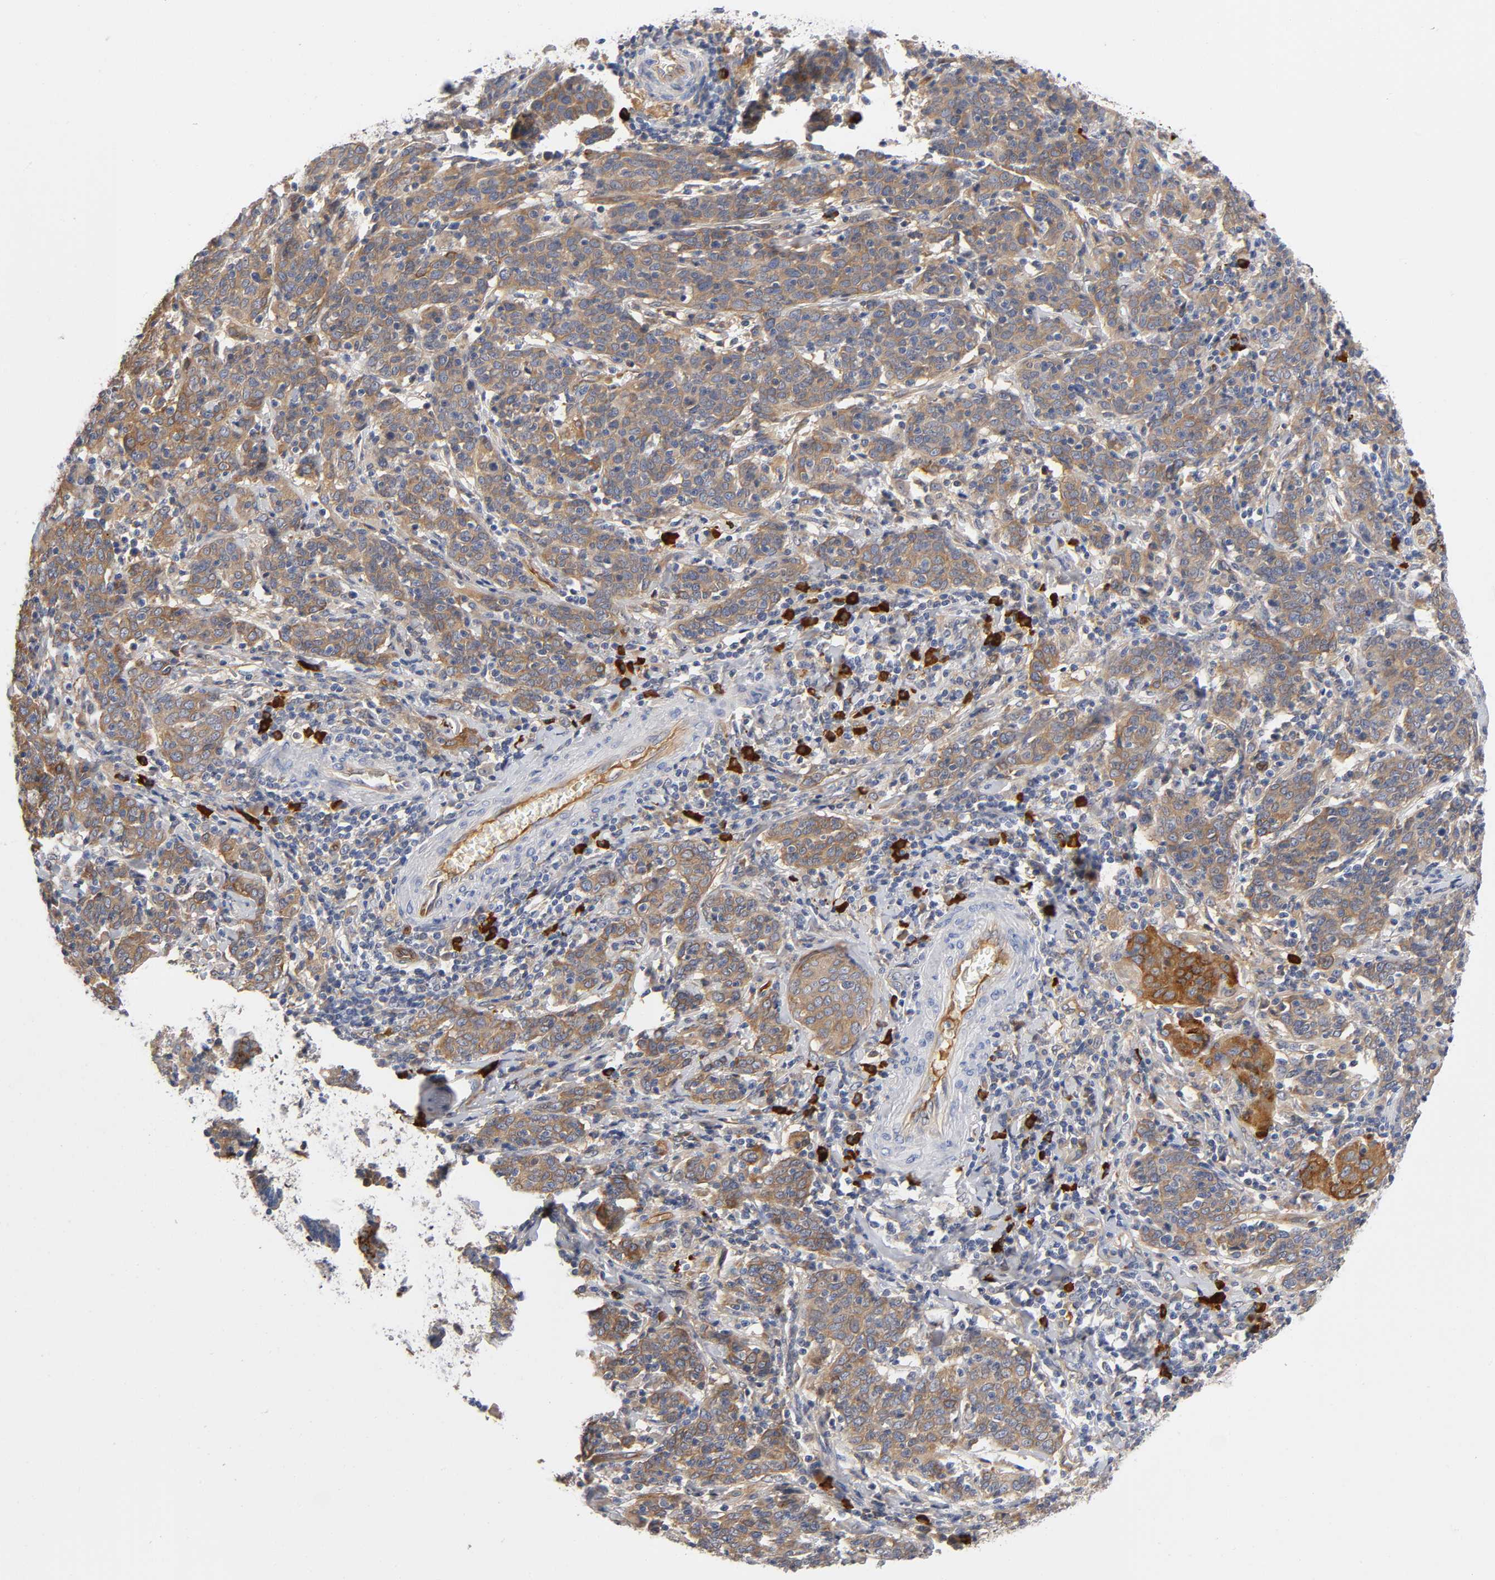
{"staining": {"intensity": "moderate", "quantity": "25%-75%", "location": "cytoplasmic/membranous"}, "tissue": "cervical cancer", "cell_type": "Tumor cells", "image_type": "cancer", "snomed": [{"axis": "morphology", "description": "Normal tissue, NOS"}, {"axis": "morphology", "description": "Squamous cell carcinoma, NOS"}, {"axis": "topography", "description": "Cervix"}], "caption": "High-magnification brightfield microscopy of cervical squamous cell carcinoma stained with DAB (3,3'-diaminobenzidine) (brown) and counterstained with hematoxylin (blue). tumor cells exhibit moderate cytoplasmic/membranous staining is present in approximately25%-75% of cells. (DAB (3,3'-diaminobenzidine) IHC, brown staining for protein, blue staining for nuclei).", "gene": "NOVA1", "patient": {"sex": "female", "age": 67}}